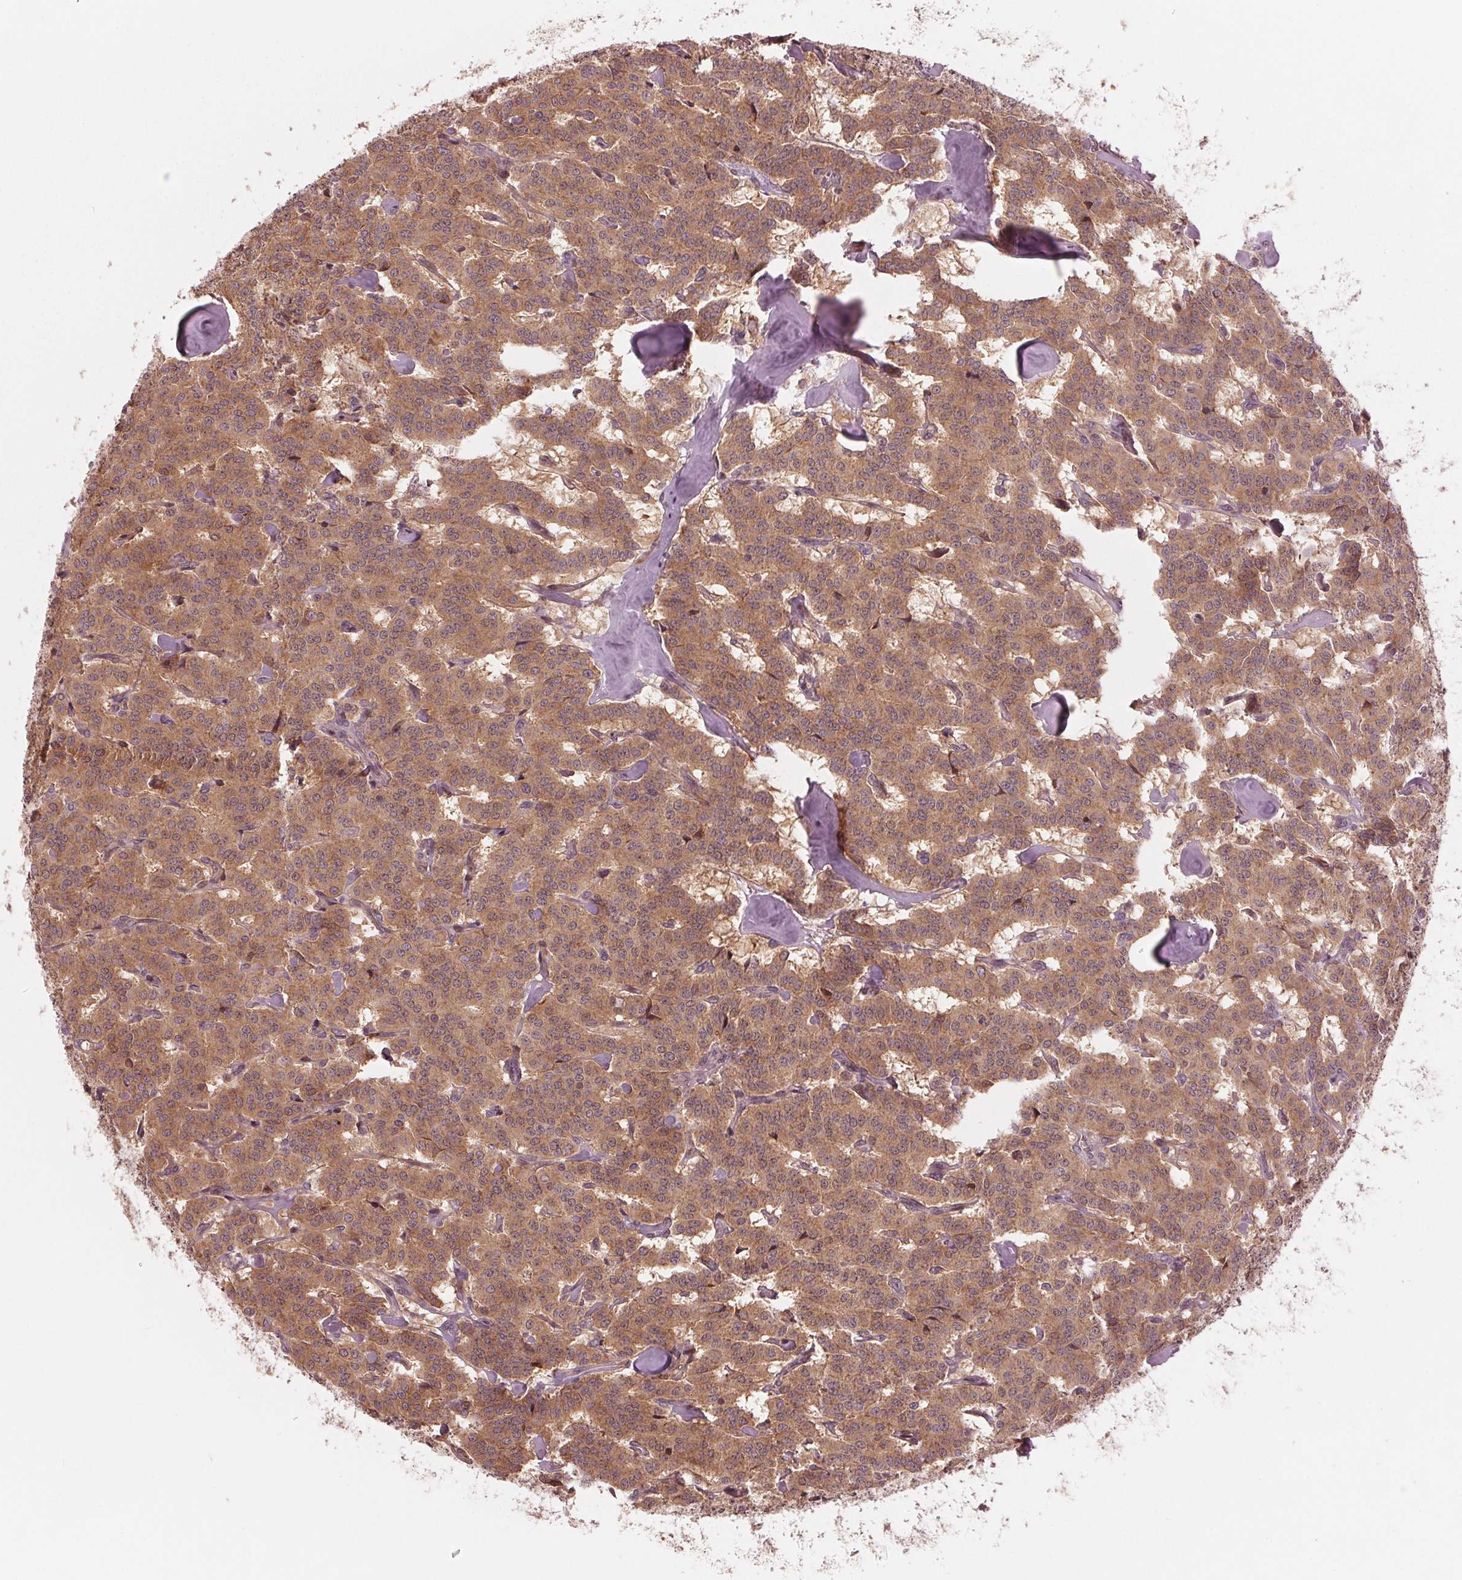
{"staining": {"intensity": "moderate", "quantity": ">75%", "location": "cytoplasmic/membranous"}, "tissue": "carcinoid", "cell_type": "Tumor cells", "image_type": "cancer", "snomed": [{"axis": "morphology", "description": "Carcinoid, malignant, NOS"}, {"axis": "topography", "description": "Lung"}], "caption": "A high-resolution micrograph shows immunohistochemistry (IHC) staining of carcinoid, which shows moderate cytoplasmic/membranous positivity in about >75% of tumor cells.", "gene": "CMIP", "patient": {"sex": "female", "age": 46}}